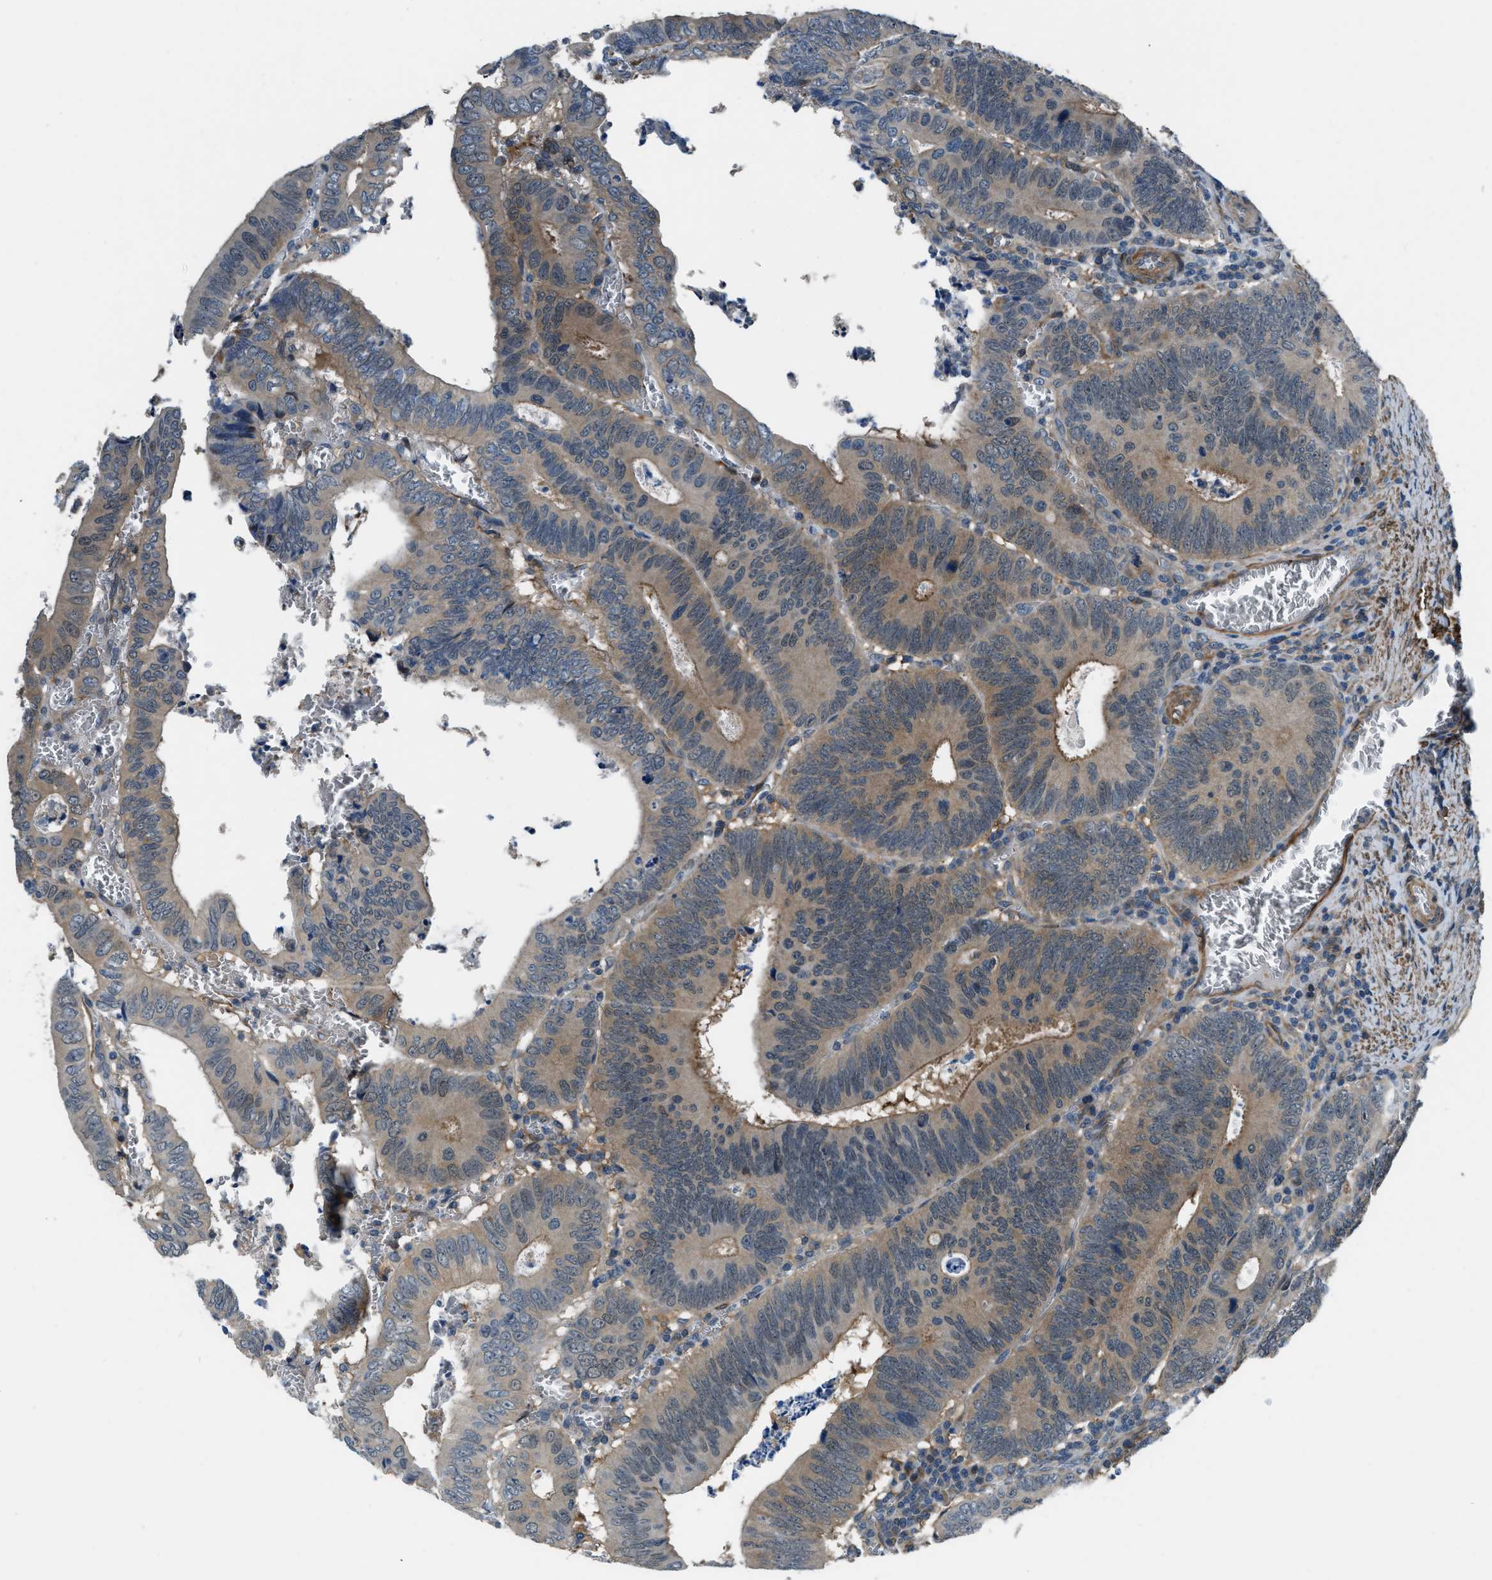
{"staining": {"intensity": "moderate", "quantity": ">75%", "location": "cytoplasmic/membranous"}, "tissue": "colorectal cancer", "cell_type": "Tumor cells", "image_type": "cancer", "snomed": [{"axis": "morphology", "description": "Inflammation, NOS"}, {"axis": "morphology", "description": "Adenocarcinoma, NOS"}, {"axis": "topography", "description": "Colon"}], "caption": "Moderate cytoplasmic/membranous positivity for a protein is appreciated in about >75% of tumor cells of adenocarcinoma (colorectal) using immunohistochemistry.", "gene": "NUDCD3", "patient": {"sex": "male", "age": 72}}